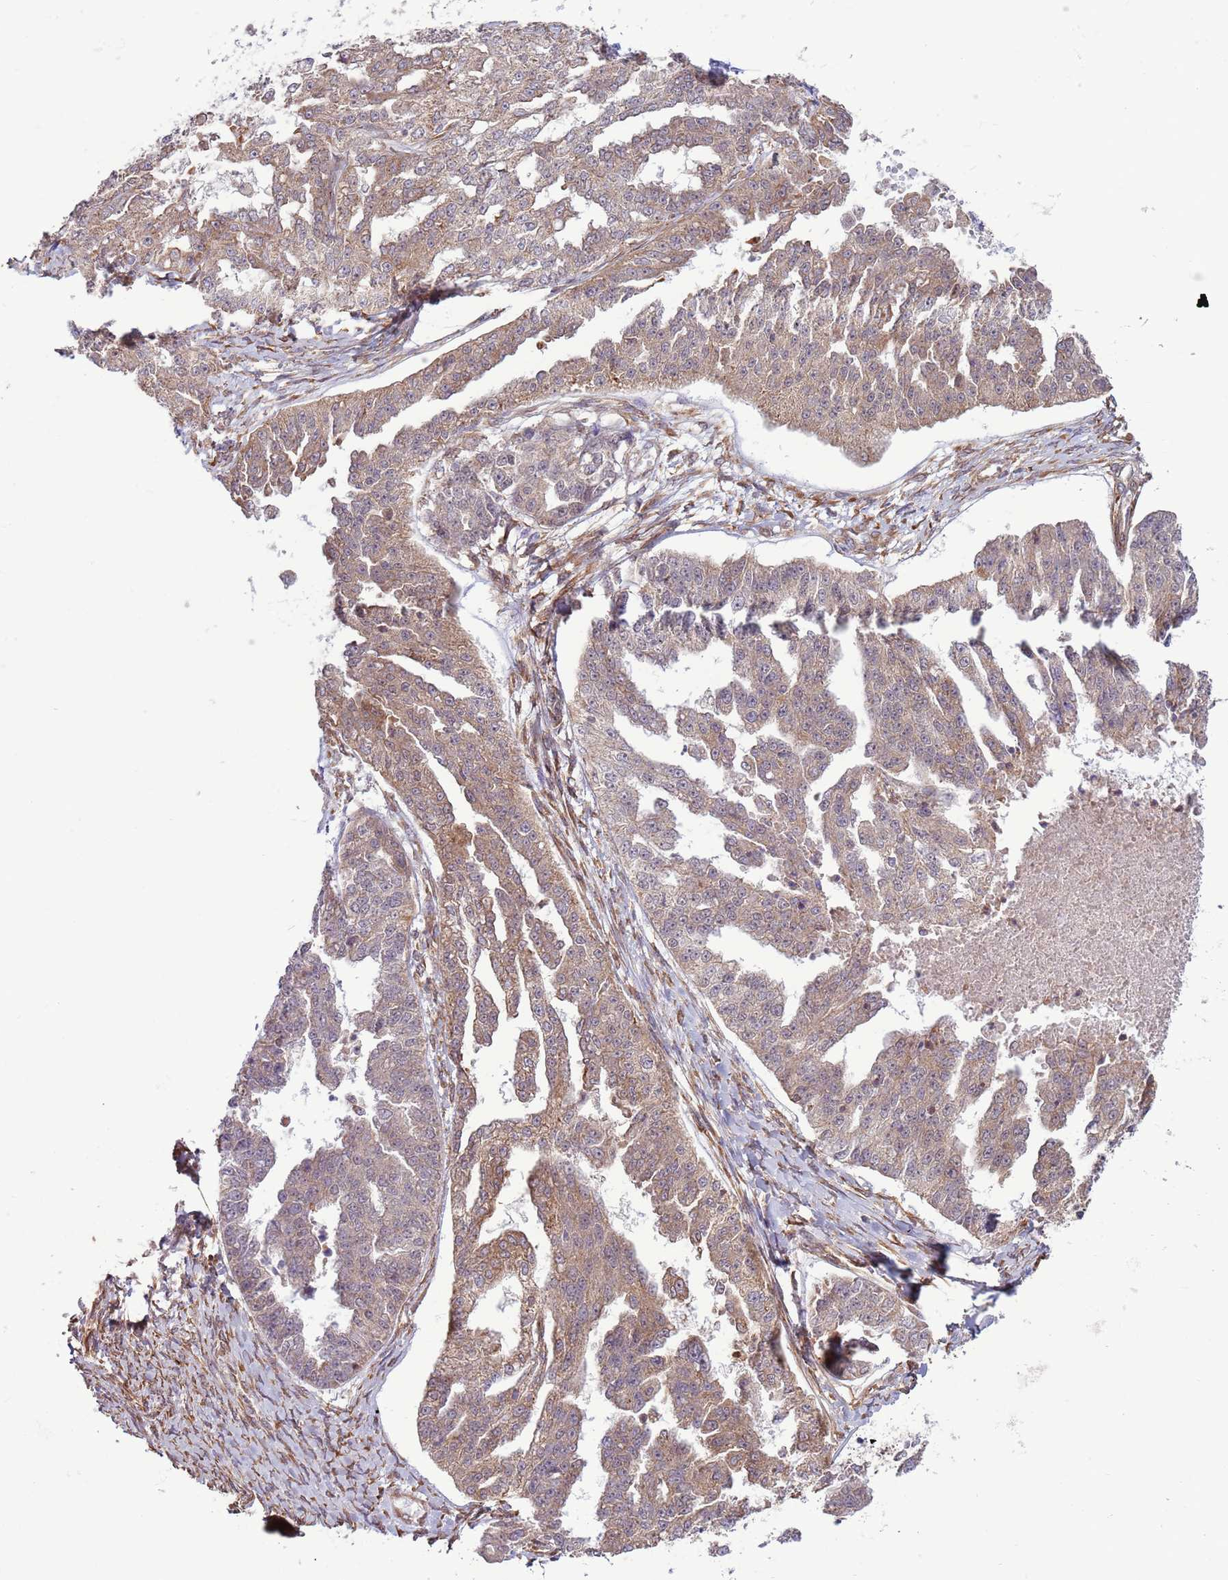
{"staining": {"intensity": "weak", "quantity": ">75%", "location": "cytoplasmic/membranous"}, "tissue": "ovarian cancer", "cell_type": "Tumor cells", "image_type": "cancer", "snomed": [{"axis": "morphology", "description": "Cystadenocarcinoma, serous, NOS"}, {"axis": "topography", "description": "Ovary"}], "caption": "This is a photomicrograph of IHC staining of serous cystadenocarcinoma (ovarian), which shows weak expression in the cytoplasmic/membranous of tumor cells.", "gene": "DCAF4", "patient": {"sex": "female", "age": 58}}